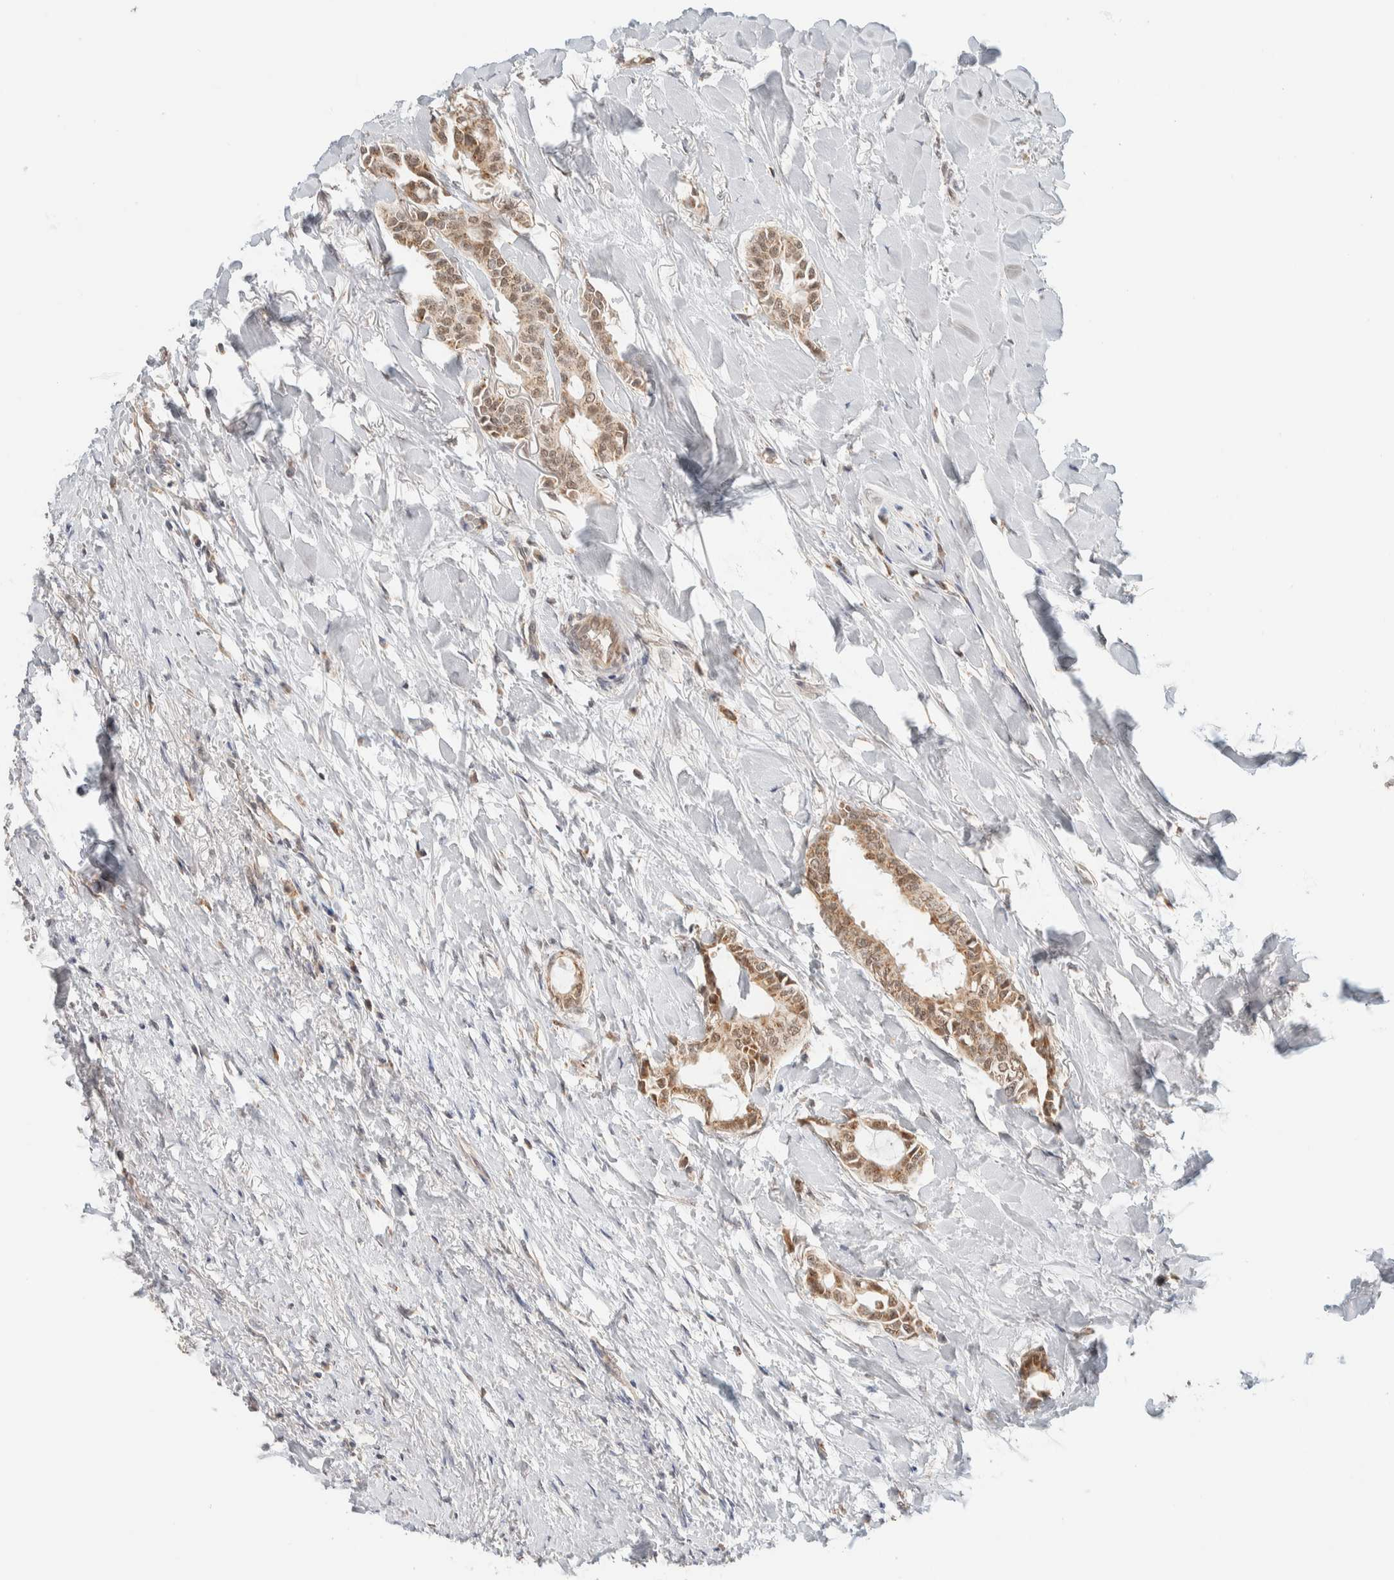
{"staining": {"intensity": "moderate", "quantity": ">75%", "location": "cytoplasmic/membranous,nuclear"}, "tissue": "head and neck cancer", "cell_type": "Tumor cells", "image_type": "cancer", "snomed": [{"axis": "morphology", "description": "Adenocarcinoma, NOS"}, {"axis": "topography", "description": "Salivary gland"}, {"axis": "topography", "description": "Head-Neck"}], "caption": "A histopathology image showing moderate cytoplasmic/membranous and nuclear positivity in approximately >75% of tumor cells in head and neck cancer, as visualized by brown immunohistochemical staining.", "gene": "MRPL41", "patient": {"sex": "female", "age": 59}}